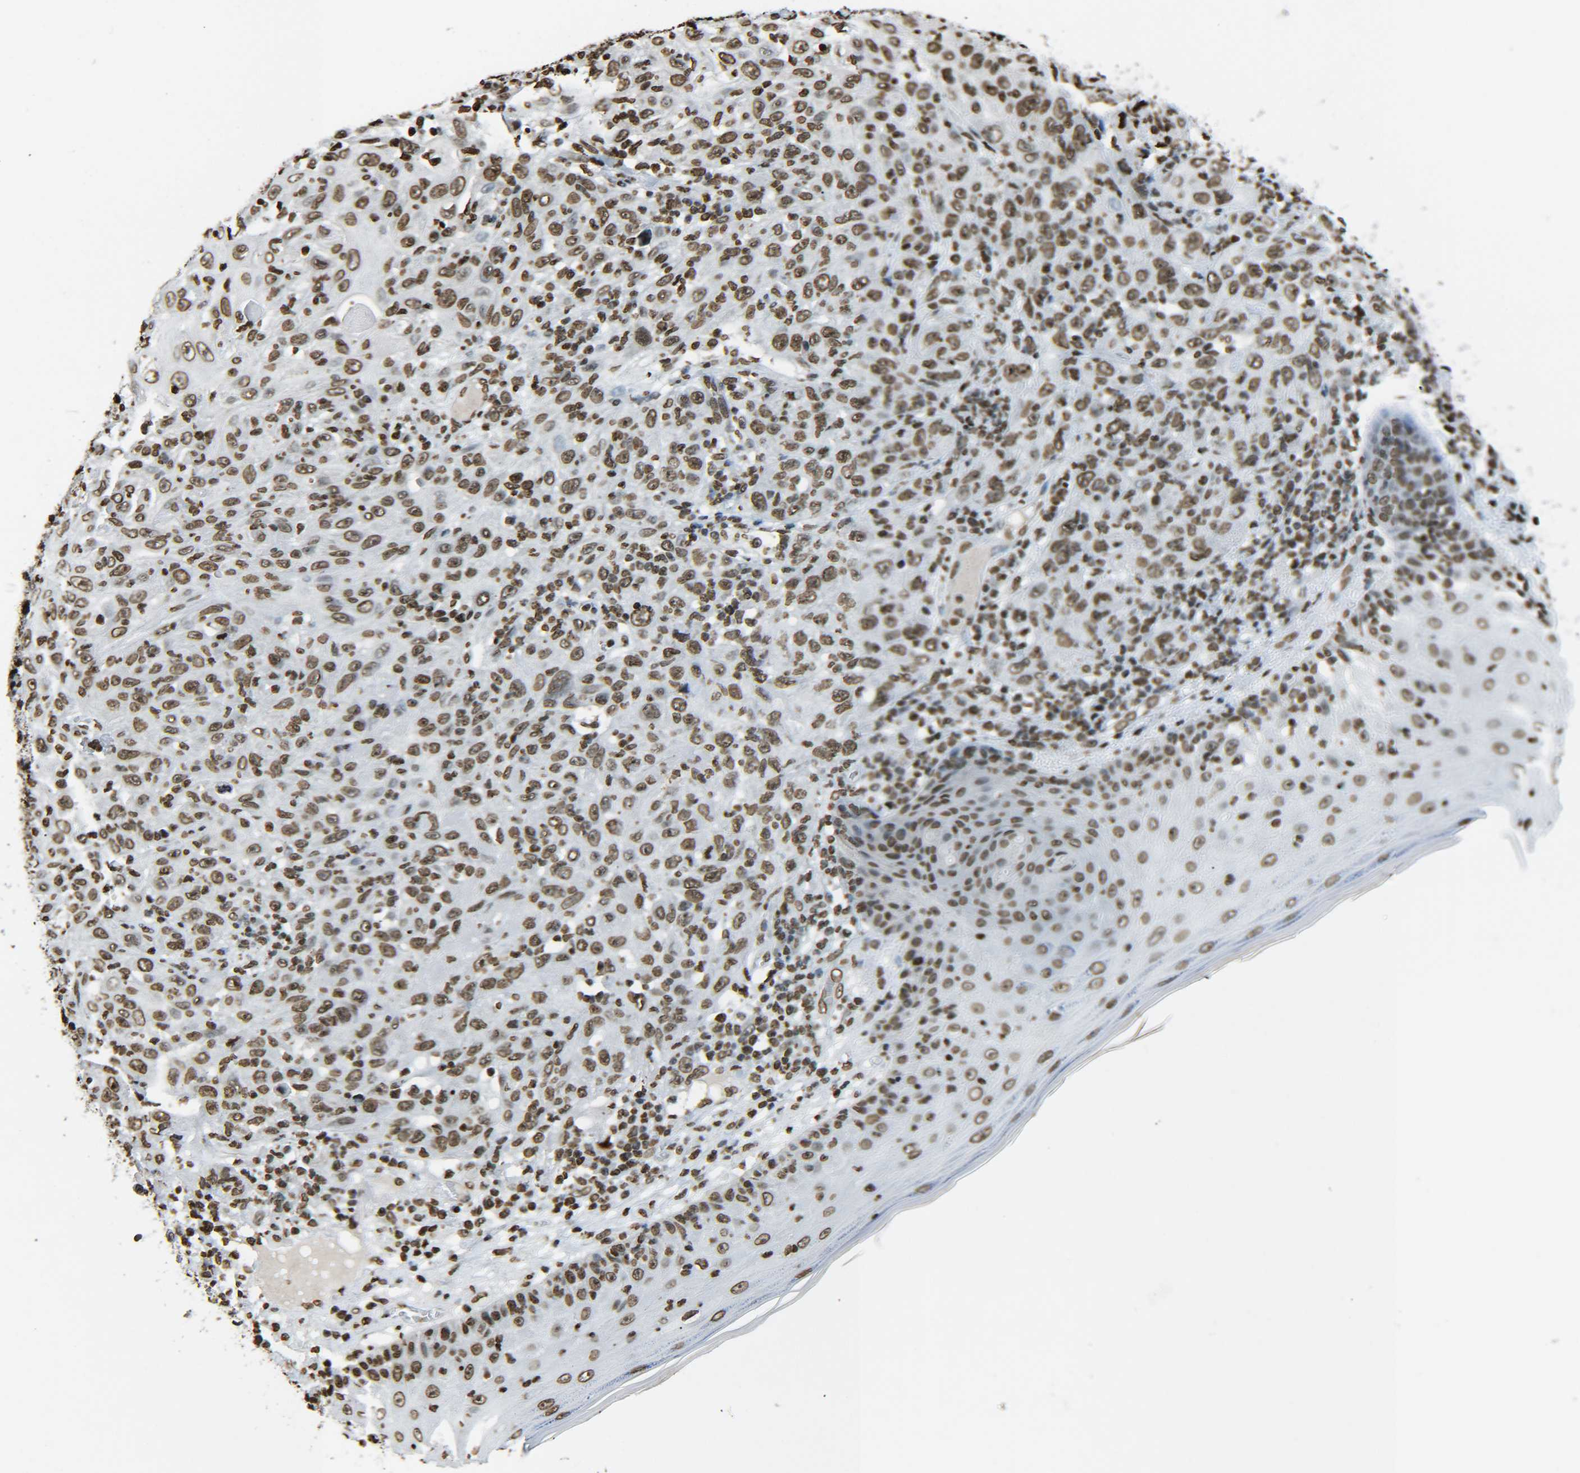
{"staining": {"intensity": "moderate", "quantity": ">75%", "location": "nuclear"}, "tissue": "skin cancer", "cell_type": "Tumor cells", "image_type": "cancer", "snomed": [{"axis": "morphology", "description": "Squamous cell carcinoma, NOS"}, {"axis": "topography", "description": "Skin"}], "caption": "This photomicrograph displays IHC staining of skin squamous cell carcinoma, with medium moderate nuclear staining in about >75% of tumor cells.", "gene": "H4C16", "patient": {"sex": "female", "age": 88}}